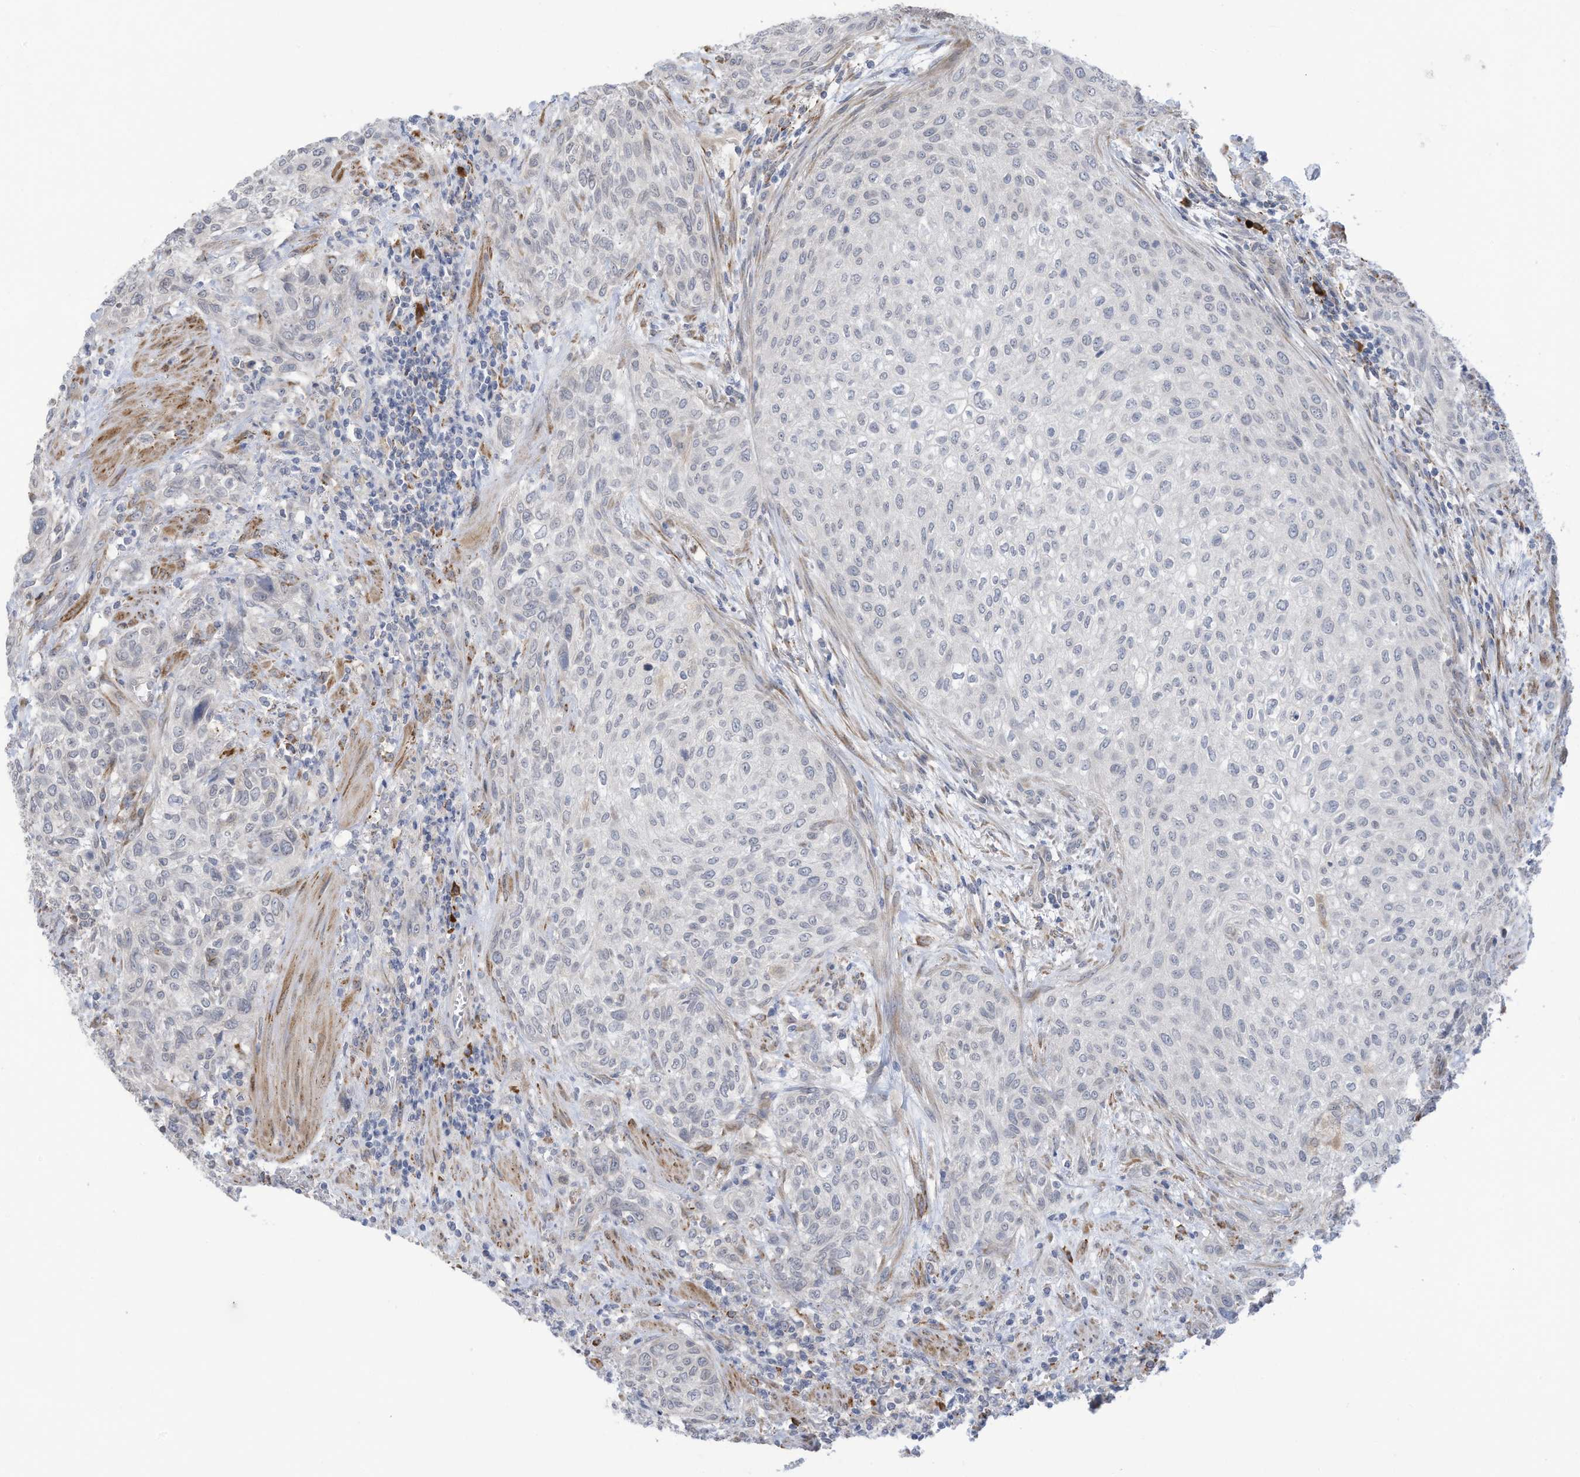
{"staining": {"intensity": "negative", "quantity": "none", "location": "none"}, "tissue": "urothelial cancer", "cell_type": "Tumor cells", "image_type": "cancer", "snomed": [{"axis": "morphology", "description": "Urothelial carcinoma, High grade"}, {"axis": "topography", "description": "Urinary bladder"}], "caption": "Tumor cells are negative for brown protein staining in urothelial cancer.", "gene": "ZNF292", "patient": {"sex": "male", "age": 35}}